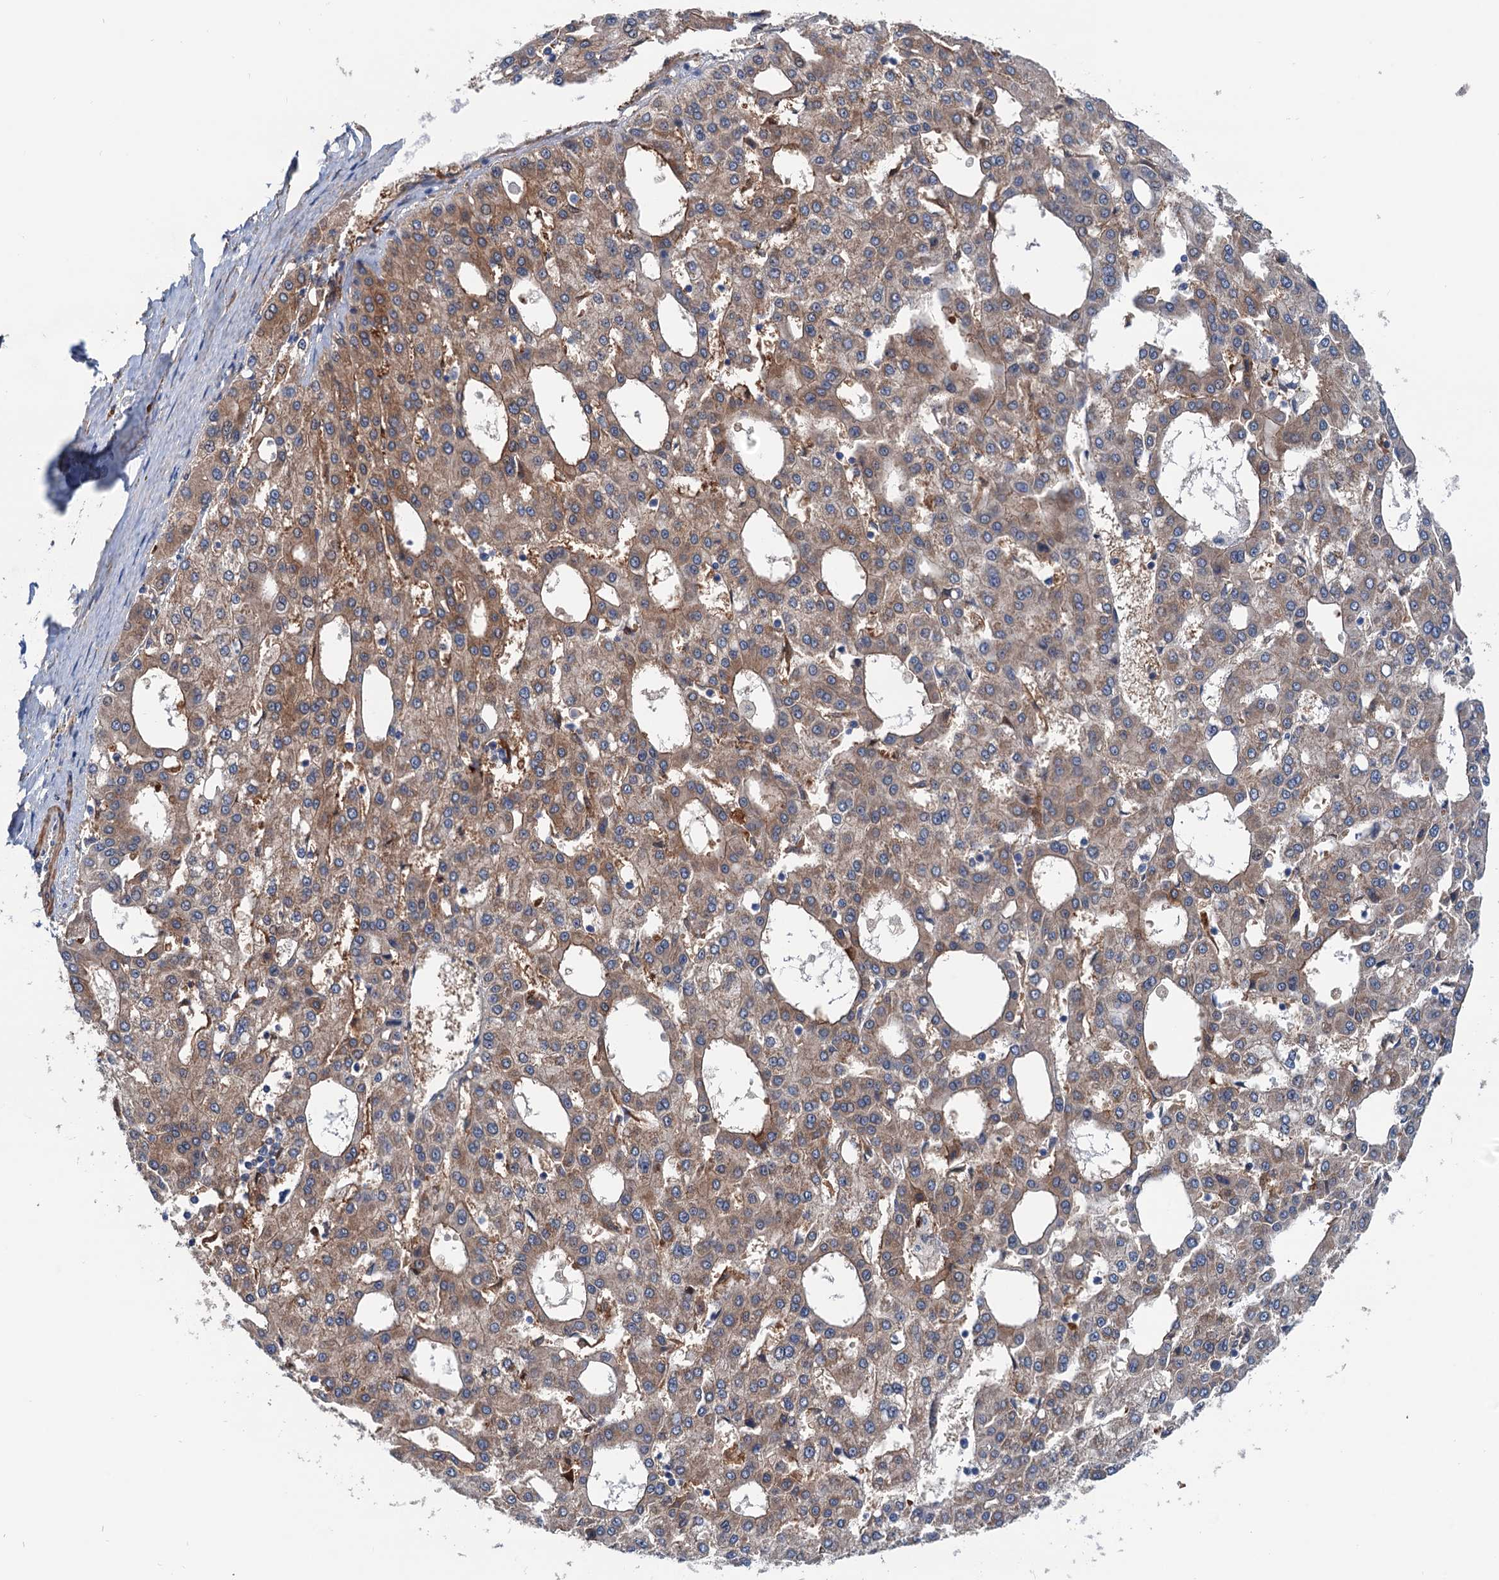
{"staining": {"intensity": "moderate", "quantity": ">75%", "location": "cytoplasmic/membranous"}, "tissue": "liver cancer", "cell_type": "Tumor cells", "image_type": "cancer", "snomed": [{"axis": "morphology", "description": "Carcinoma, Hepatocellular, NOS"}, {"axis": "topography", "description": "Liver"}], "caption": "Liver hepatocellular carcinoma stained with DAB immunohistochemistry (IHC) reveals medium levels of moderate cytoplasmic/membranous expression in approximately >75% of tumor cells.", "gene": "CSTPP1", "patient": {"sex": "male", "age": 47}}